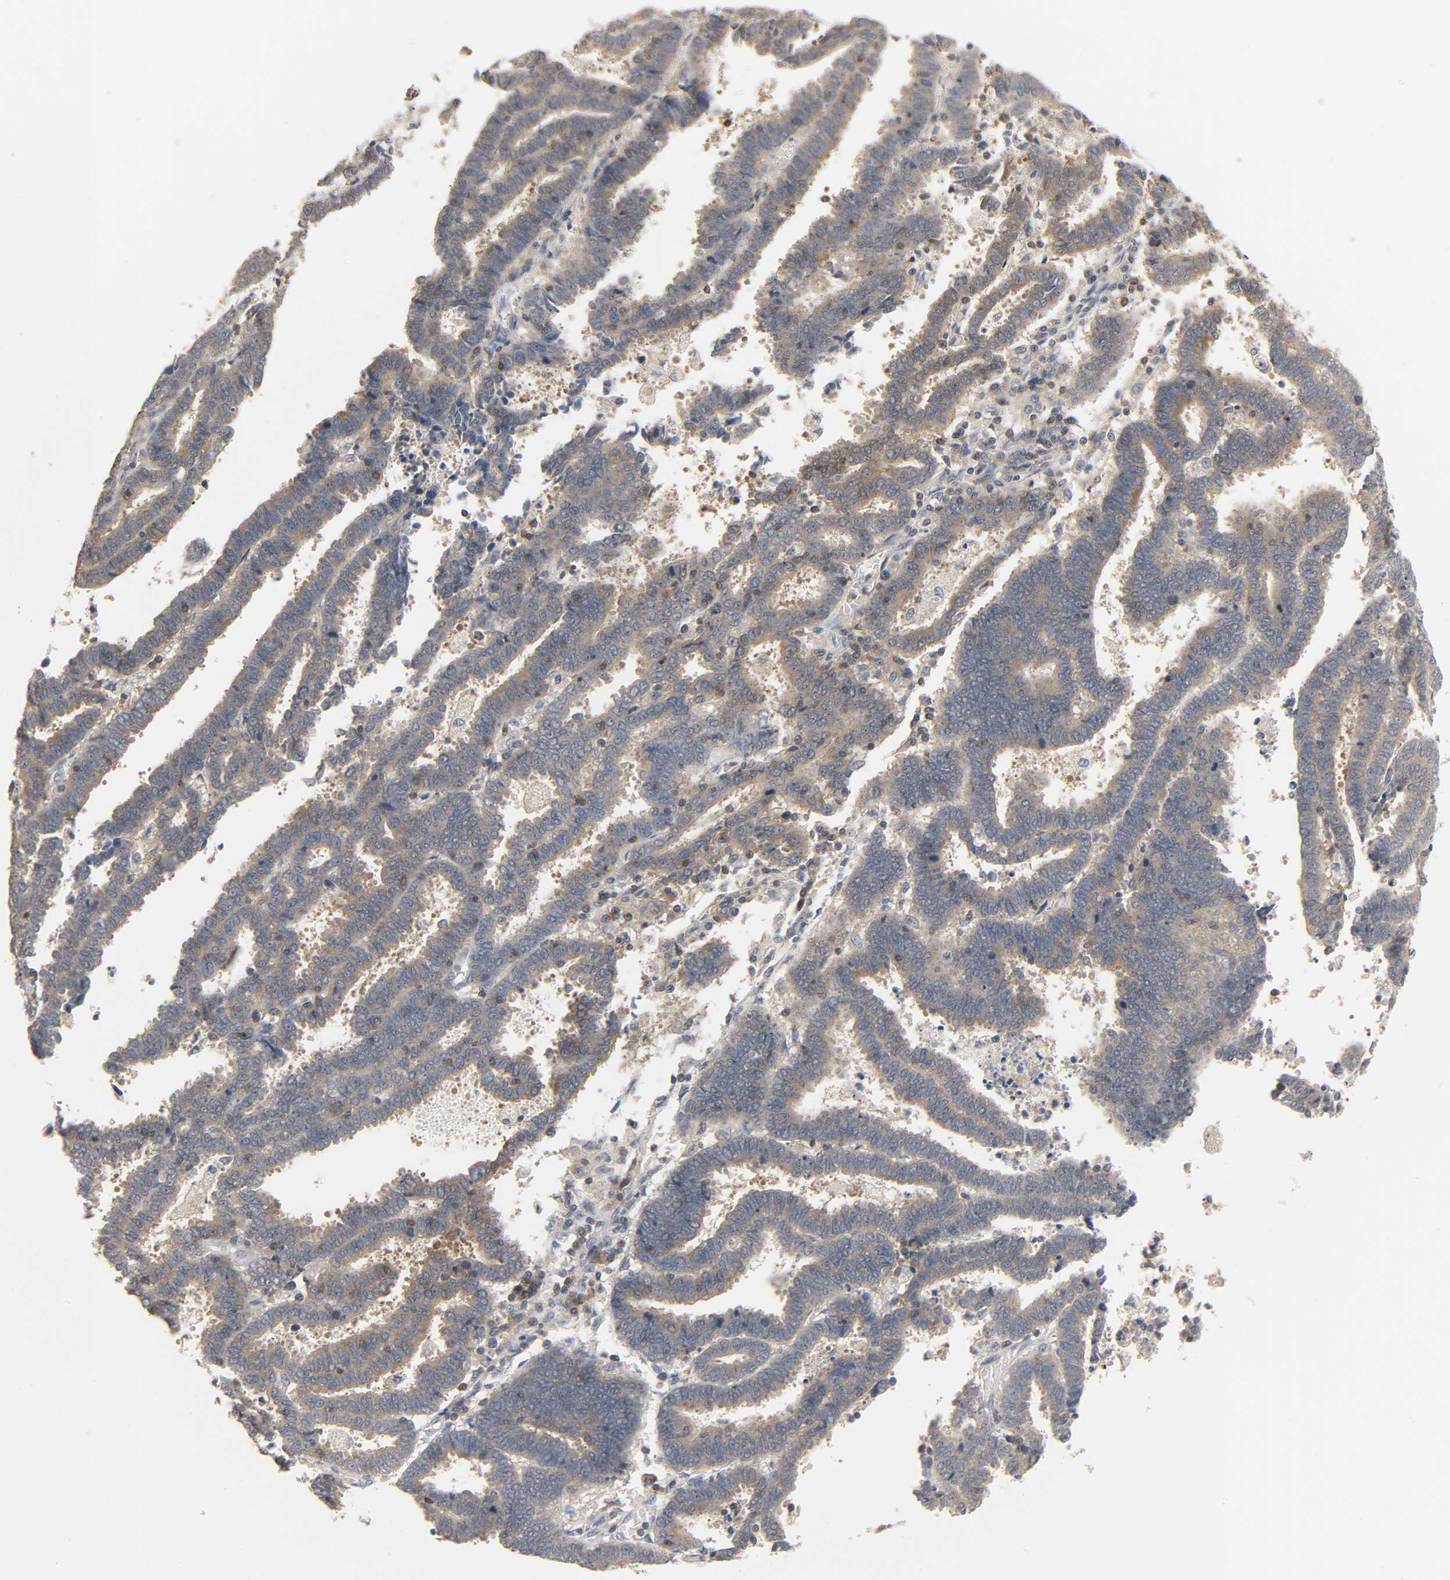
{"staining": {"intensity": "moderate", "quantity": ">75%", "location": "cytoplasmic/membranous"}, "tissue": "endometrial cancer", "cell_type": "Tumor cells", "image_type": "cancer", "snomed": [{"axis": "morphology", "description": "Adenocarcinoma, NOS"}, {"axis": "topography", "description": "Uterus"}], "caption": "A micrograph of human endometrial cancer stained for a protein exhibits moderate cytoplasmic/membranous brown staining in tumor cells.", "gene": "PLEKHA2", "patient": {"sex": "female", "age": 83}}